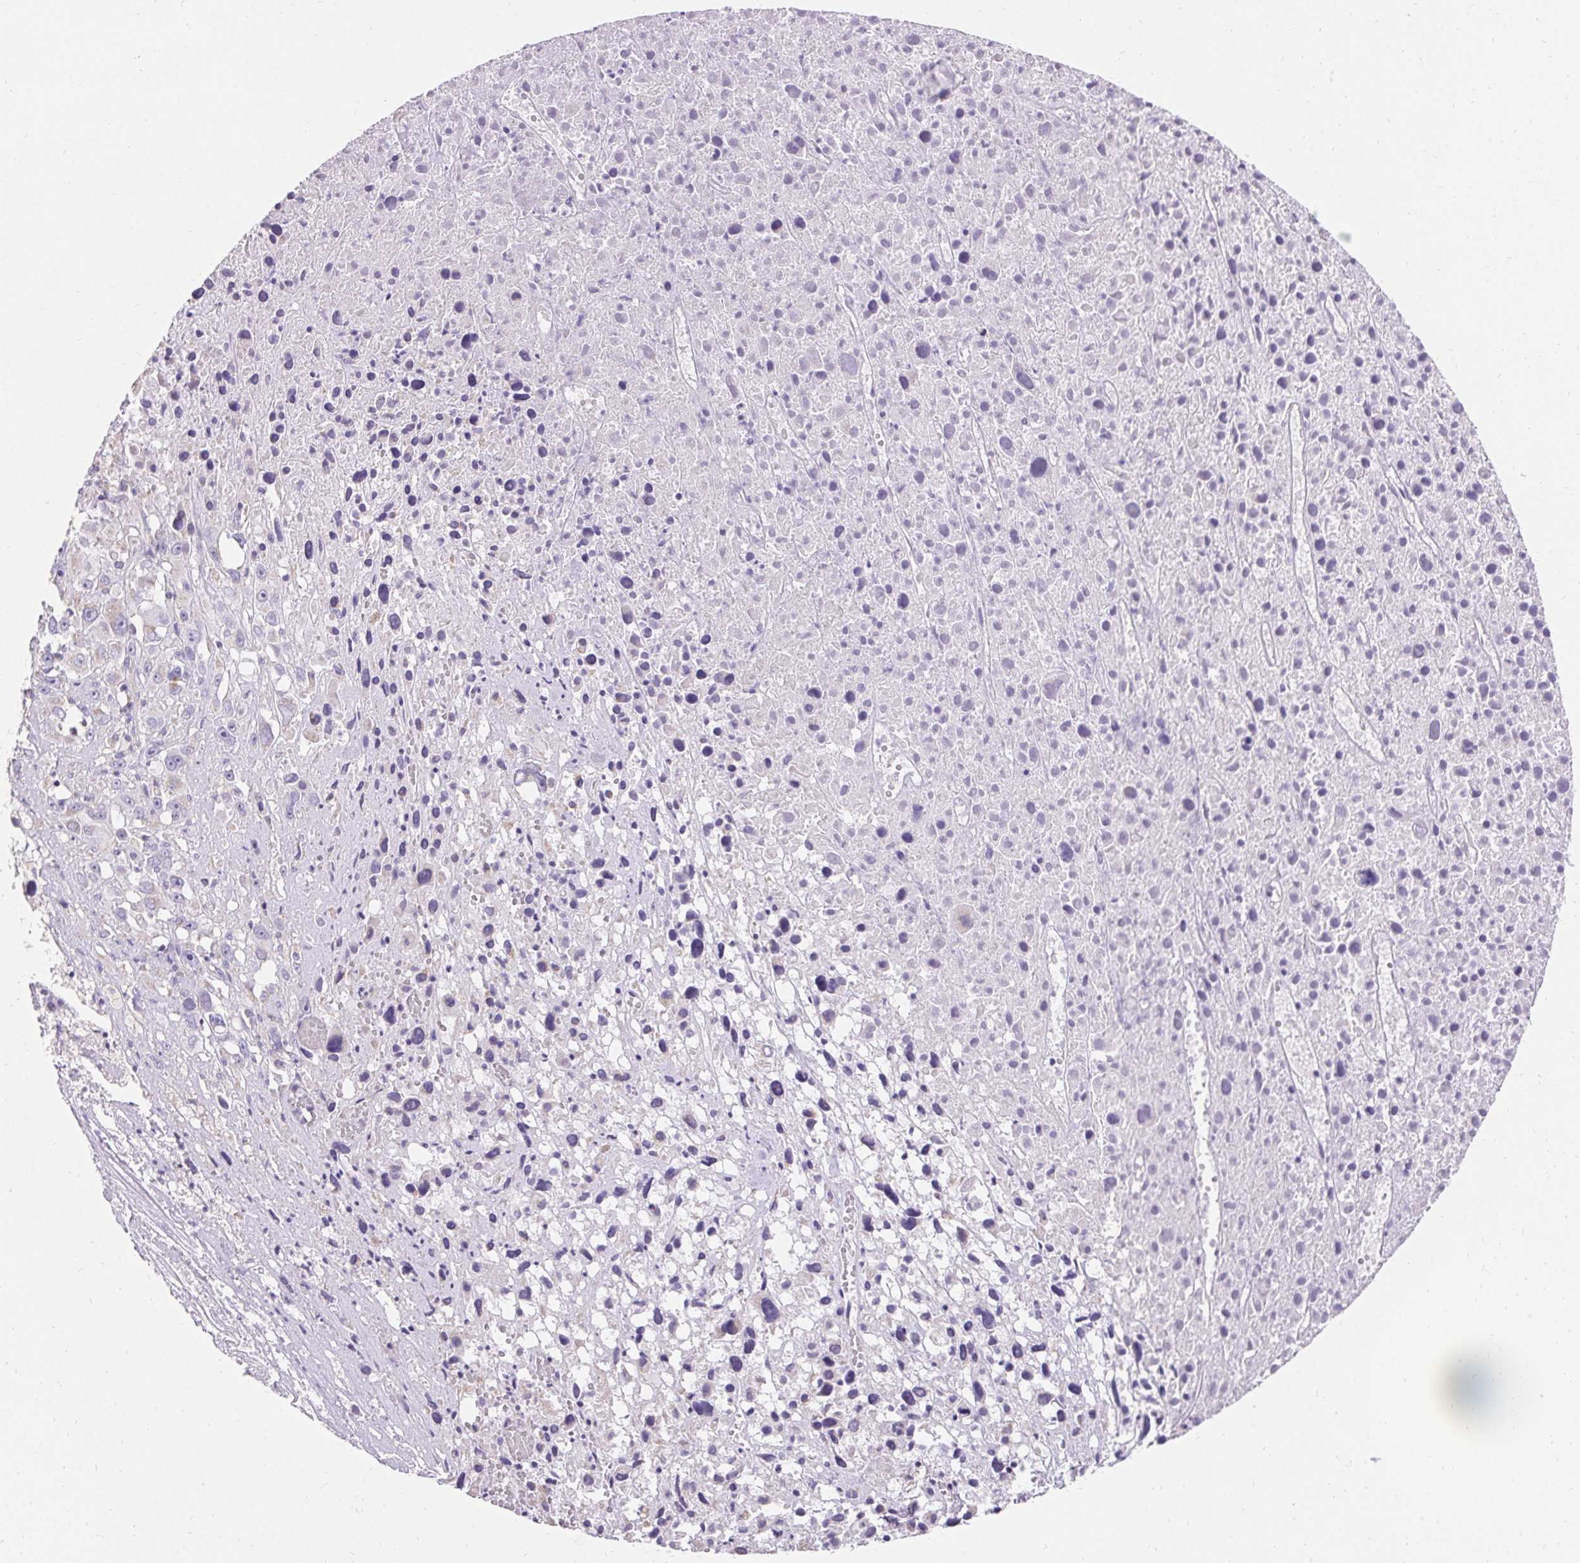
{"staining": {"intensity": "weak", "quantity": "<25%", "location": "cytoplasmic/membranous"}, "tissue": "melanoma", "cell_type": "Tumor cells", "image_type": "cancer", "snomed": [{"axis": "morphology", "description": "Malignant melanoma, Metastatic site"}, {"axis": "topography", "description": "Soft tissue"}], "caption": "This micrograph is of melanoma stained with IHC to label a protein in brown with the nuclei are counter-stained blue. There is no staining in tumor cells. Nuclei are stained in blue.", "gene": "ASGR2", "patient": {"sex": "male", "age": 50}}